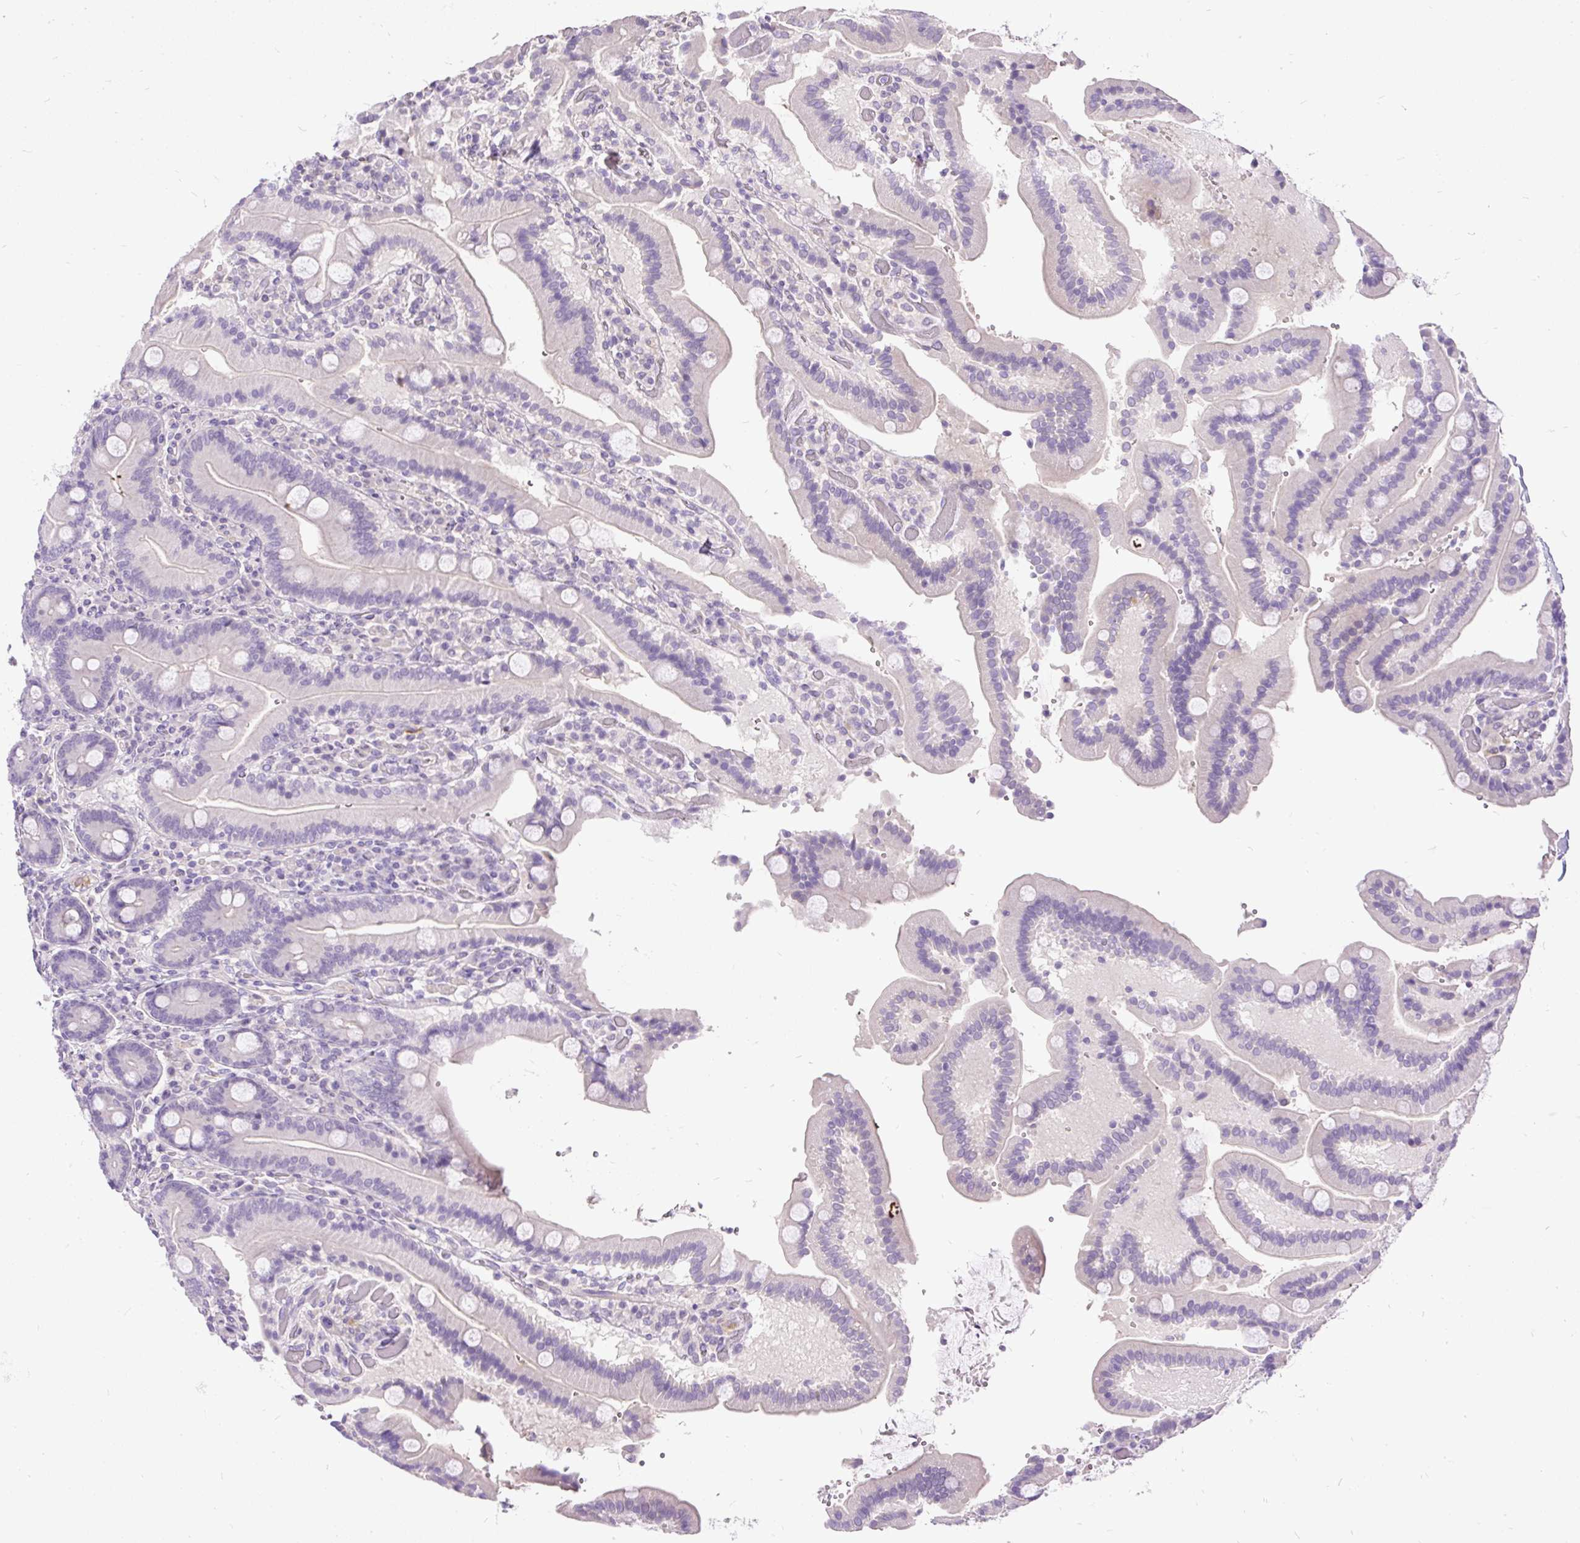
{"staining": {"intensity": "negative", "quantity": "none", "location": "none"}, "tissue": "duodenum", "cell_type": "Glandular cells", "image_type": "normal", "snomed": [{"axis": "morphology", "description": "Normal tissue, NOS"}, {"axis": "topography", "description": "Duodenum"}], "caption": "DAB immunohistochemical staining of unremarkable human duodenum exhibits no significant staining in glandular cells. Nuclei are stained in blue.", "gene": "KRTAP20", "patient": {"sex": "female", "age": 62}}